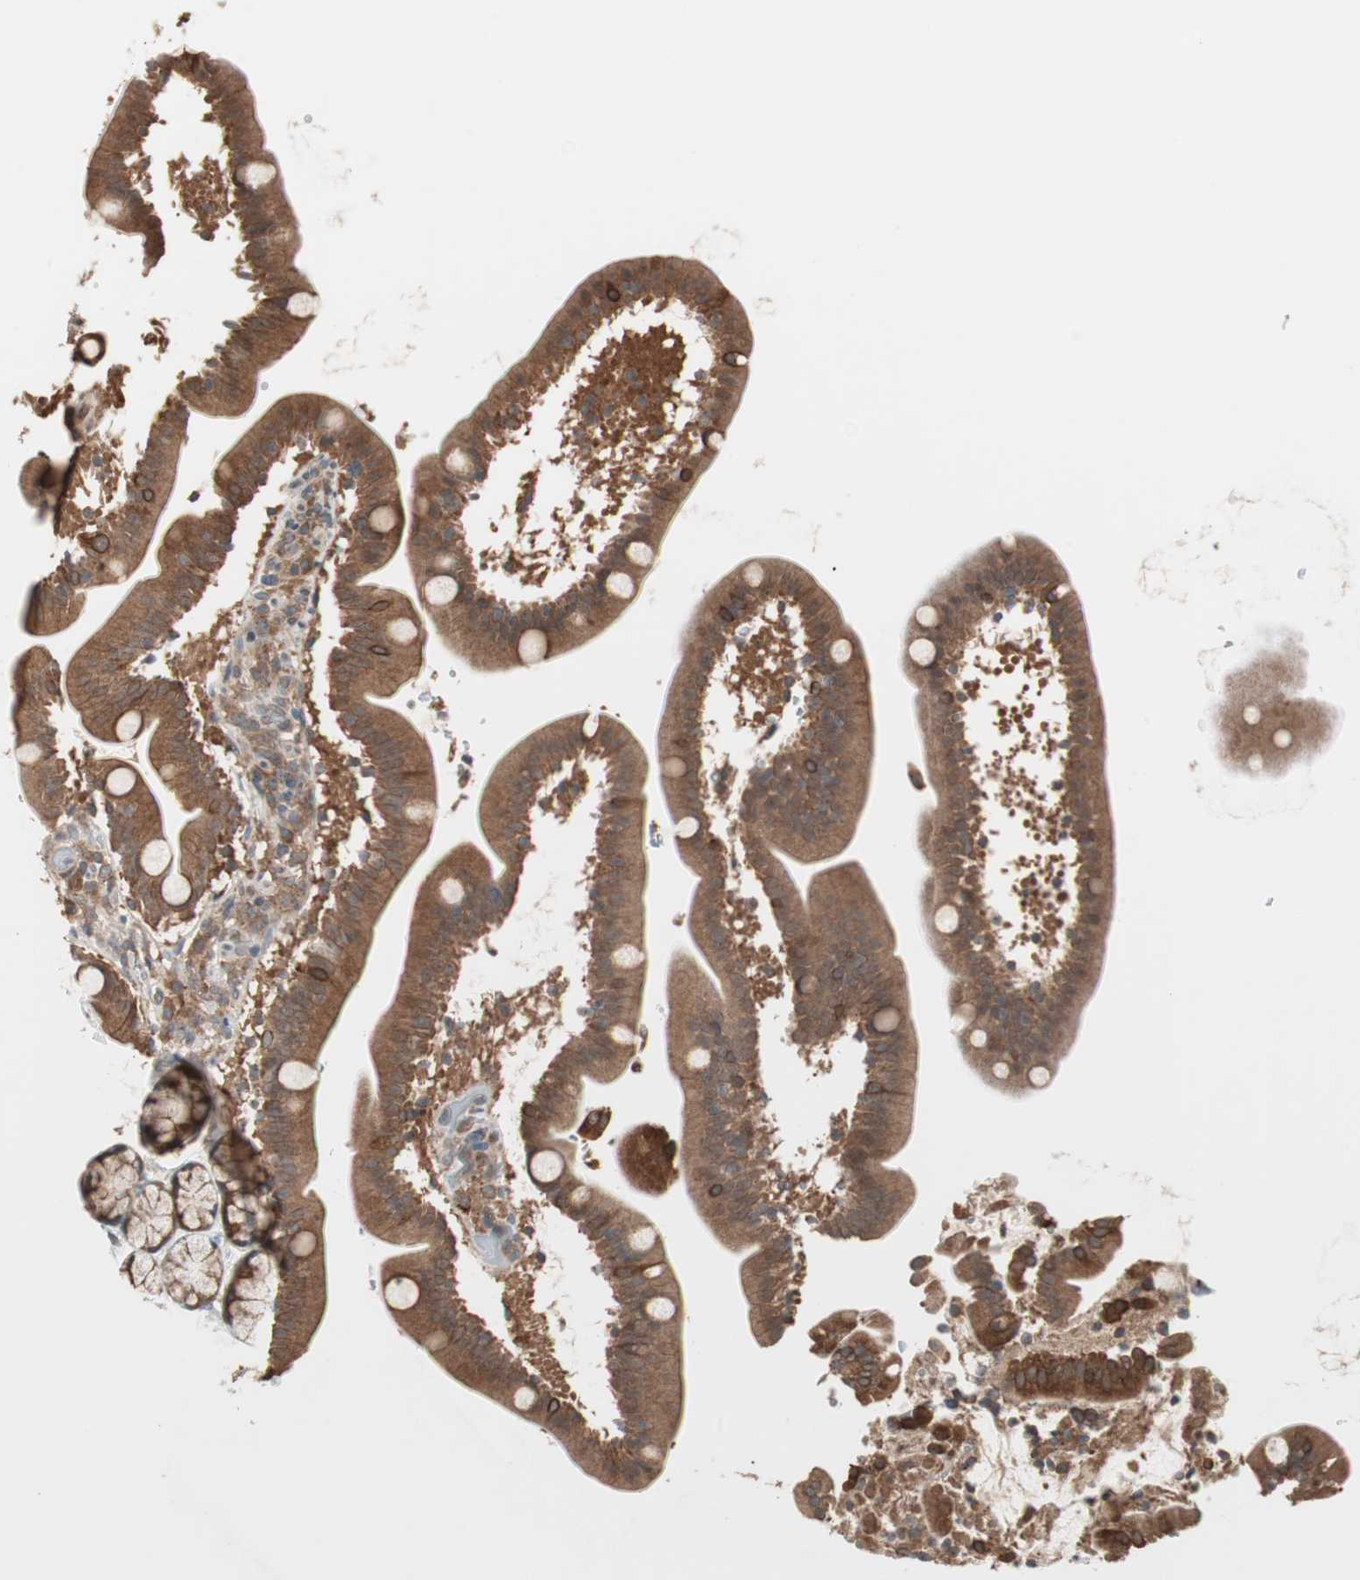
{"staining": {"intensity": "strong", "quantity": ">75%", "location": "cytoplasmic/membranous"}, "tissue": "duodenum", "cell_type": "Glandular cells", "image_type": "normal", "snomed": [{"axis": "morphology", "description": "Normal tissue, NOS"}, {"axis": "topography", "description": "Duodenum"}], "caption": "High-magnification brightfield microscopy of normal duodenum stained with DAB (3,3'-diaminobenzidine) (brown) and counterstained with hematoxylin (blue). glandular cells exhibit strong cytoplasmic/membranous staining is seen in about>75% of cells. (IHC, brightfield microscopy, high magnification).", "gene": "FBXO5", "patient": {"sex": "male", "age": 54}}